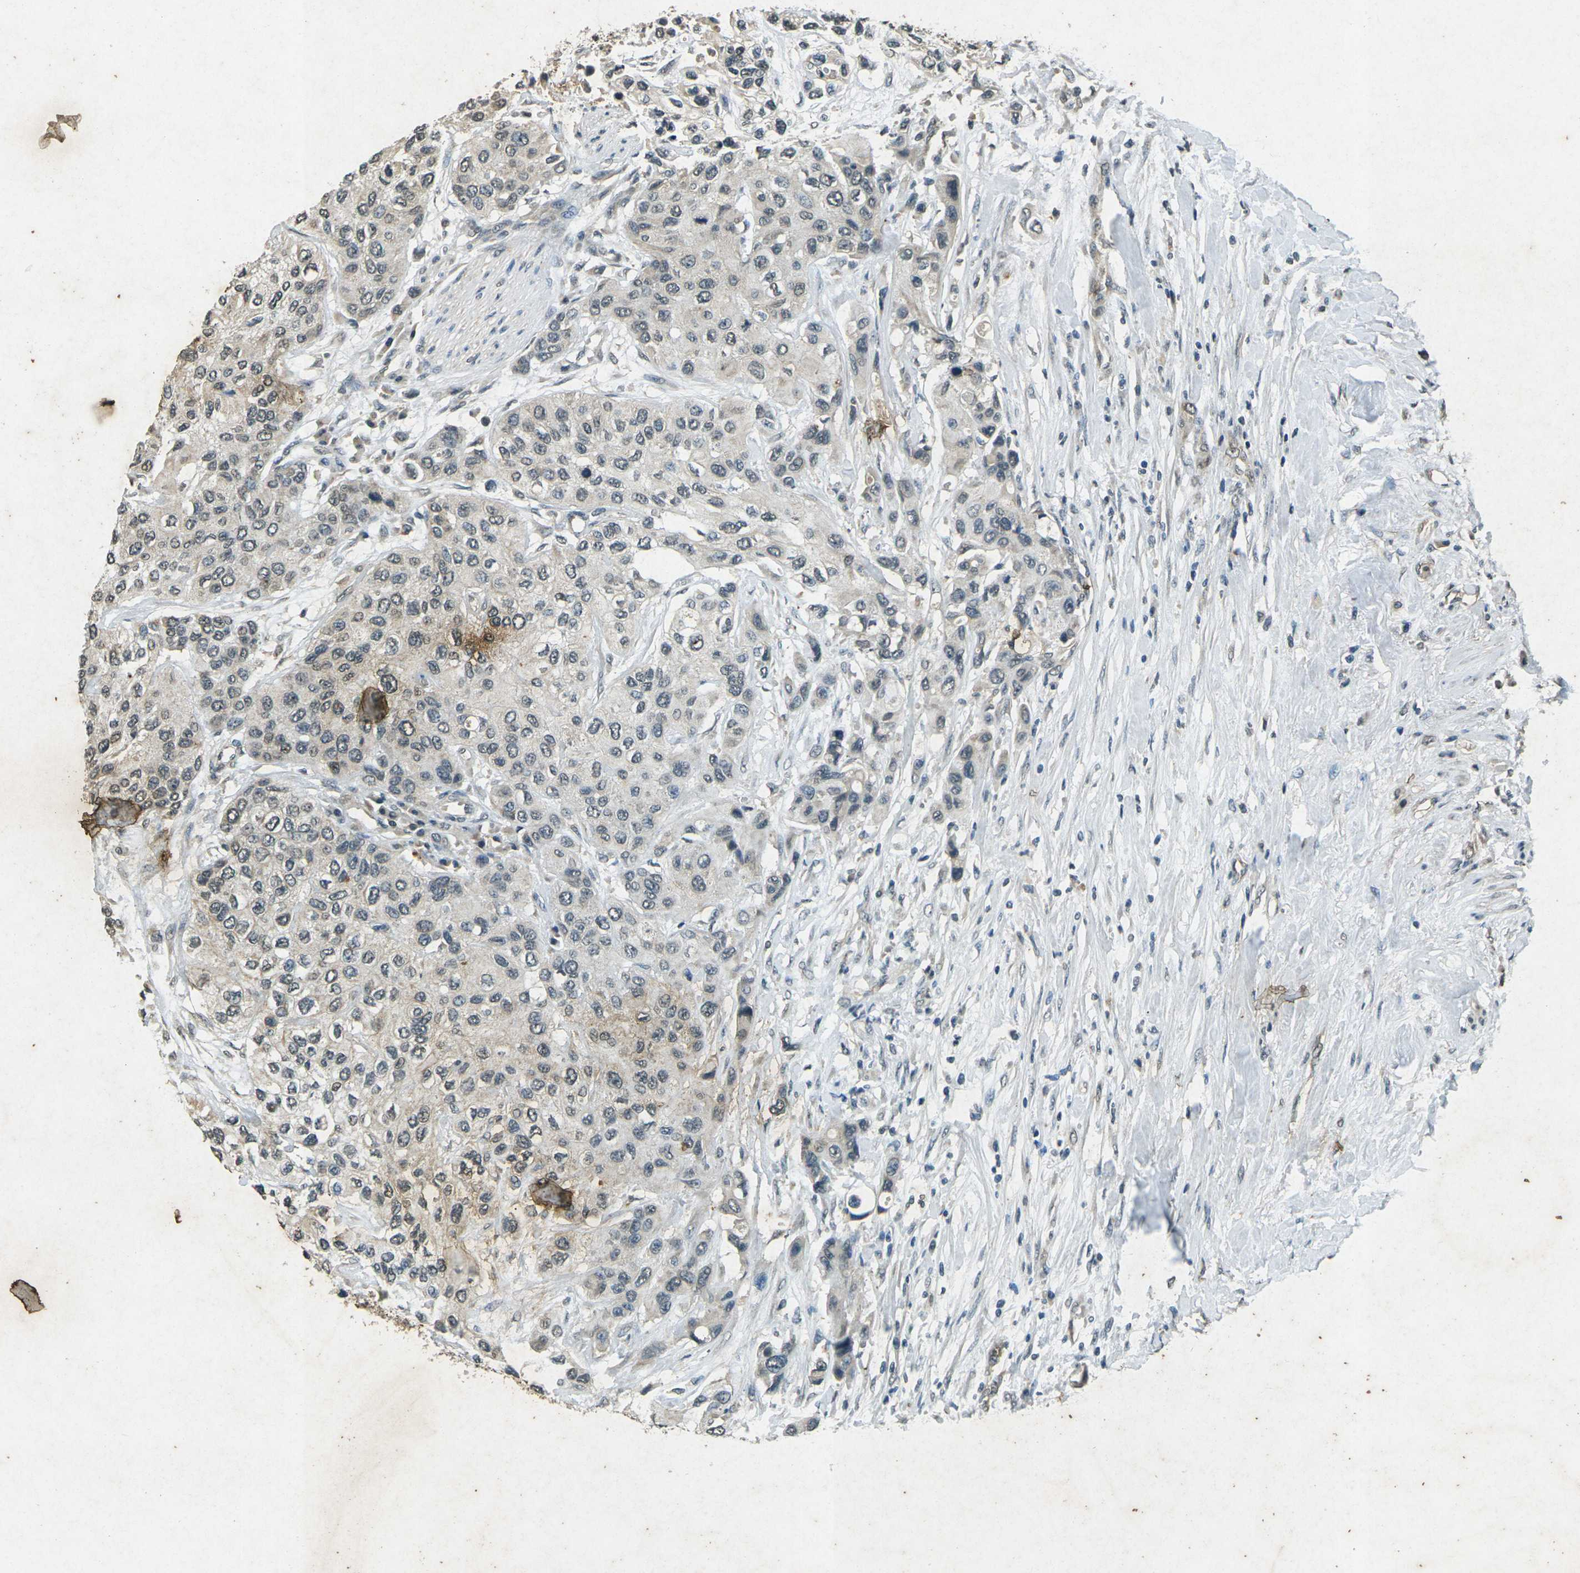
{"staining": {"intensity": "negative", "quantity": "none", "location": "none"}, "tissue": "urothelial cancer", "cell_type": "Tumor cells", "image_type": "cancer", "snomed": [{"axis": "morphology", "description": "Urothelial carcinoma, High grade"}, {"axis": "topography", "description": "Urinary bladder"}], "caption": "Immunohistochemistry of human high-grade urothelial carcinoma displays no expression in tumor cells.", "gene": "PDE2A", "patient": {"sex": "female", "age": 56}}